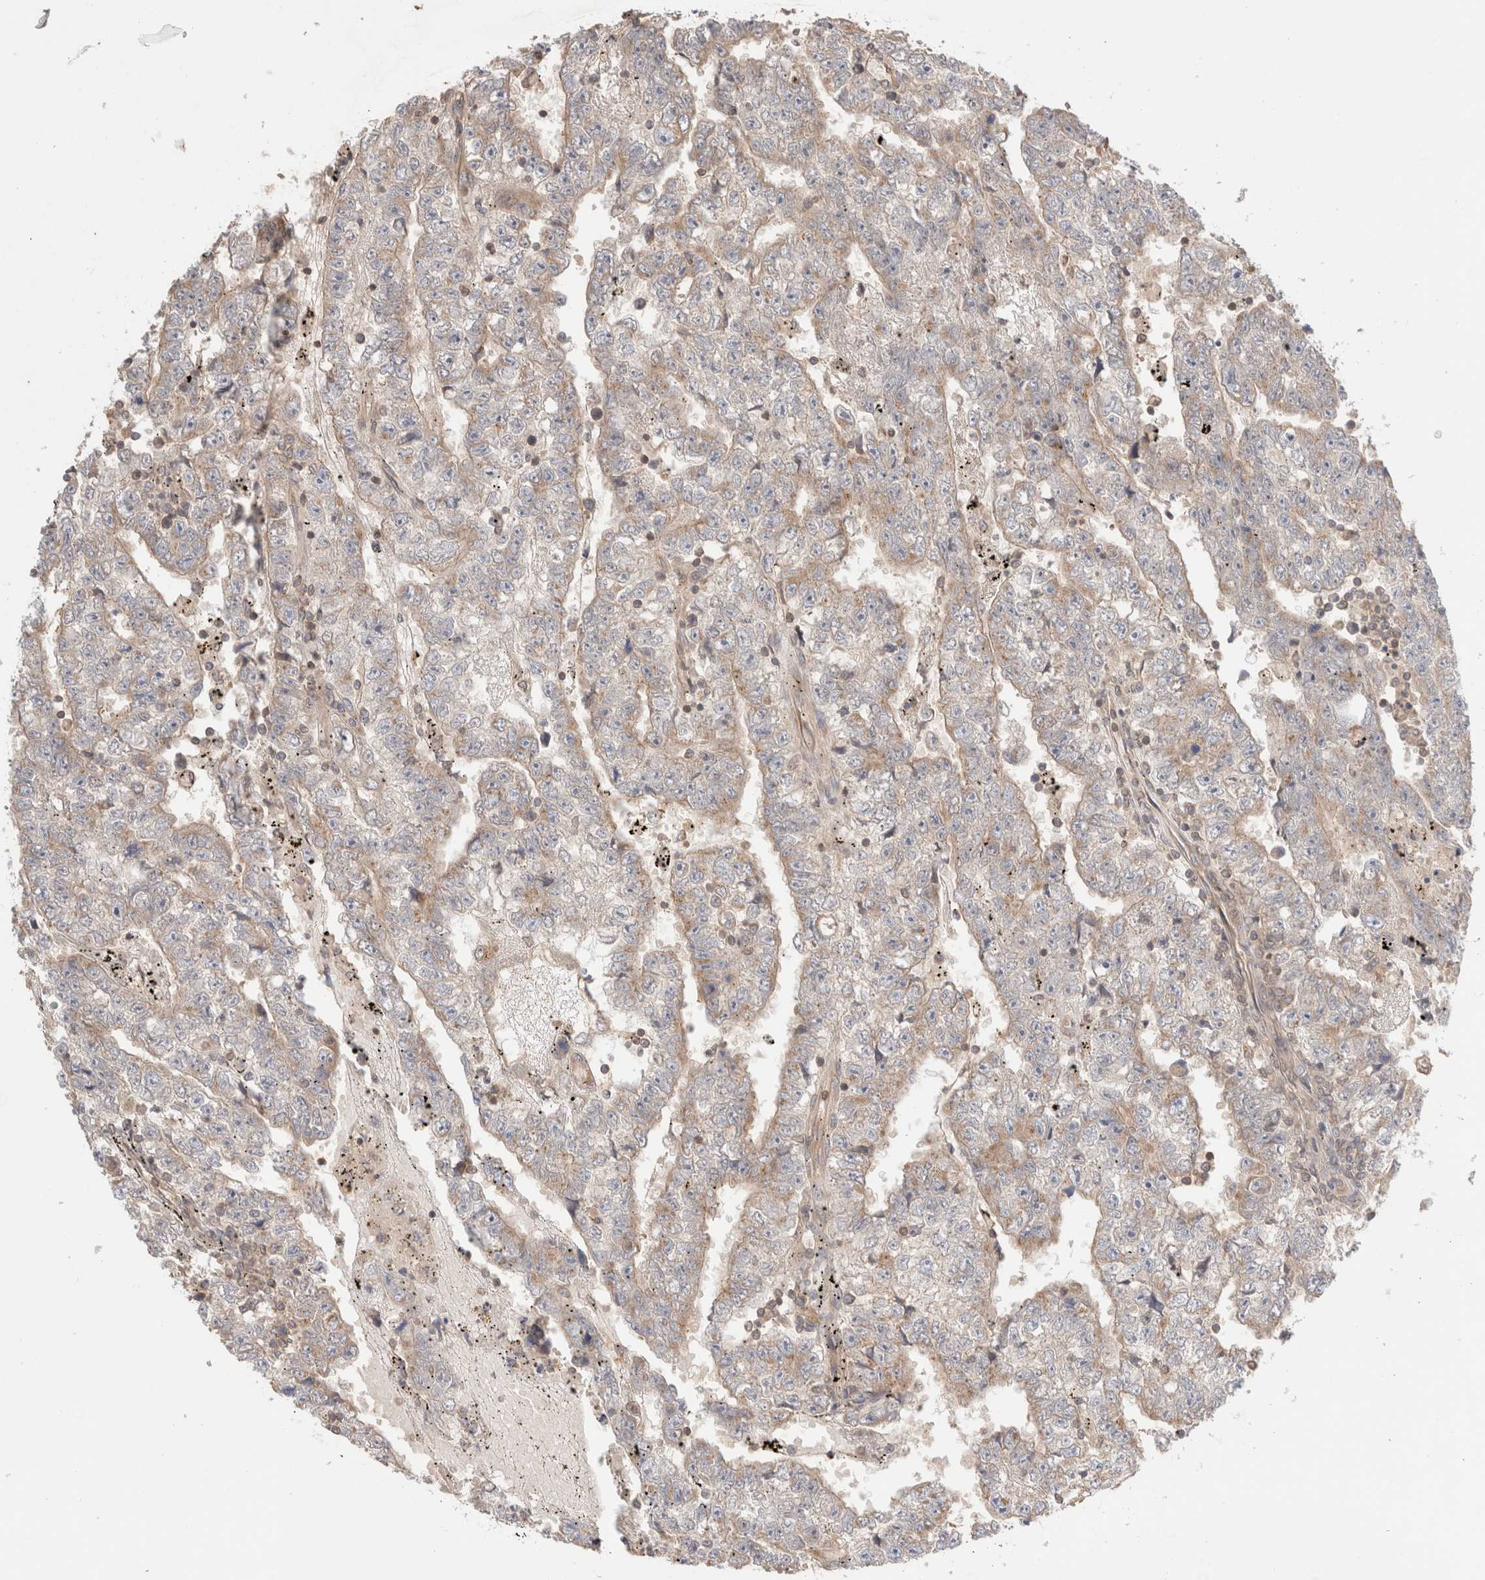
{"staining": {"intensity": "weak", "quantity": "<25%", "location": "cytoplasmic/membranous"}, "tissue": "testis cancer", "cell_type": "Tumor cells", "image_type": "cancer", "snomed": [{"axis": "morphology", "description": "Carcinoma, Embryonal, NOS"}, {"axis": "topography", "description": "Testis"}], "caption": "Testis embryonal carcinoma was stained to show a protein in brown. There is no significant expression in tumor cells.", "gene": "SIKE1", "patient": {"sex": "male", "age": 25}}